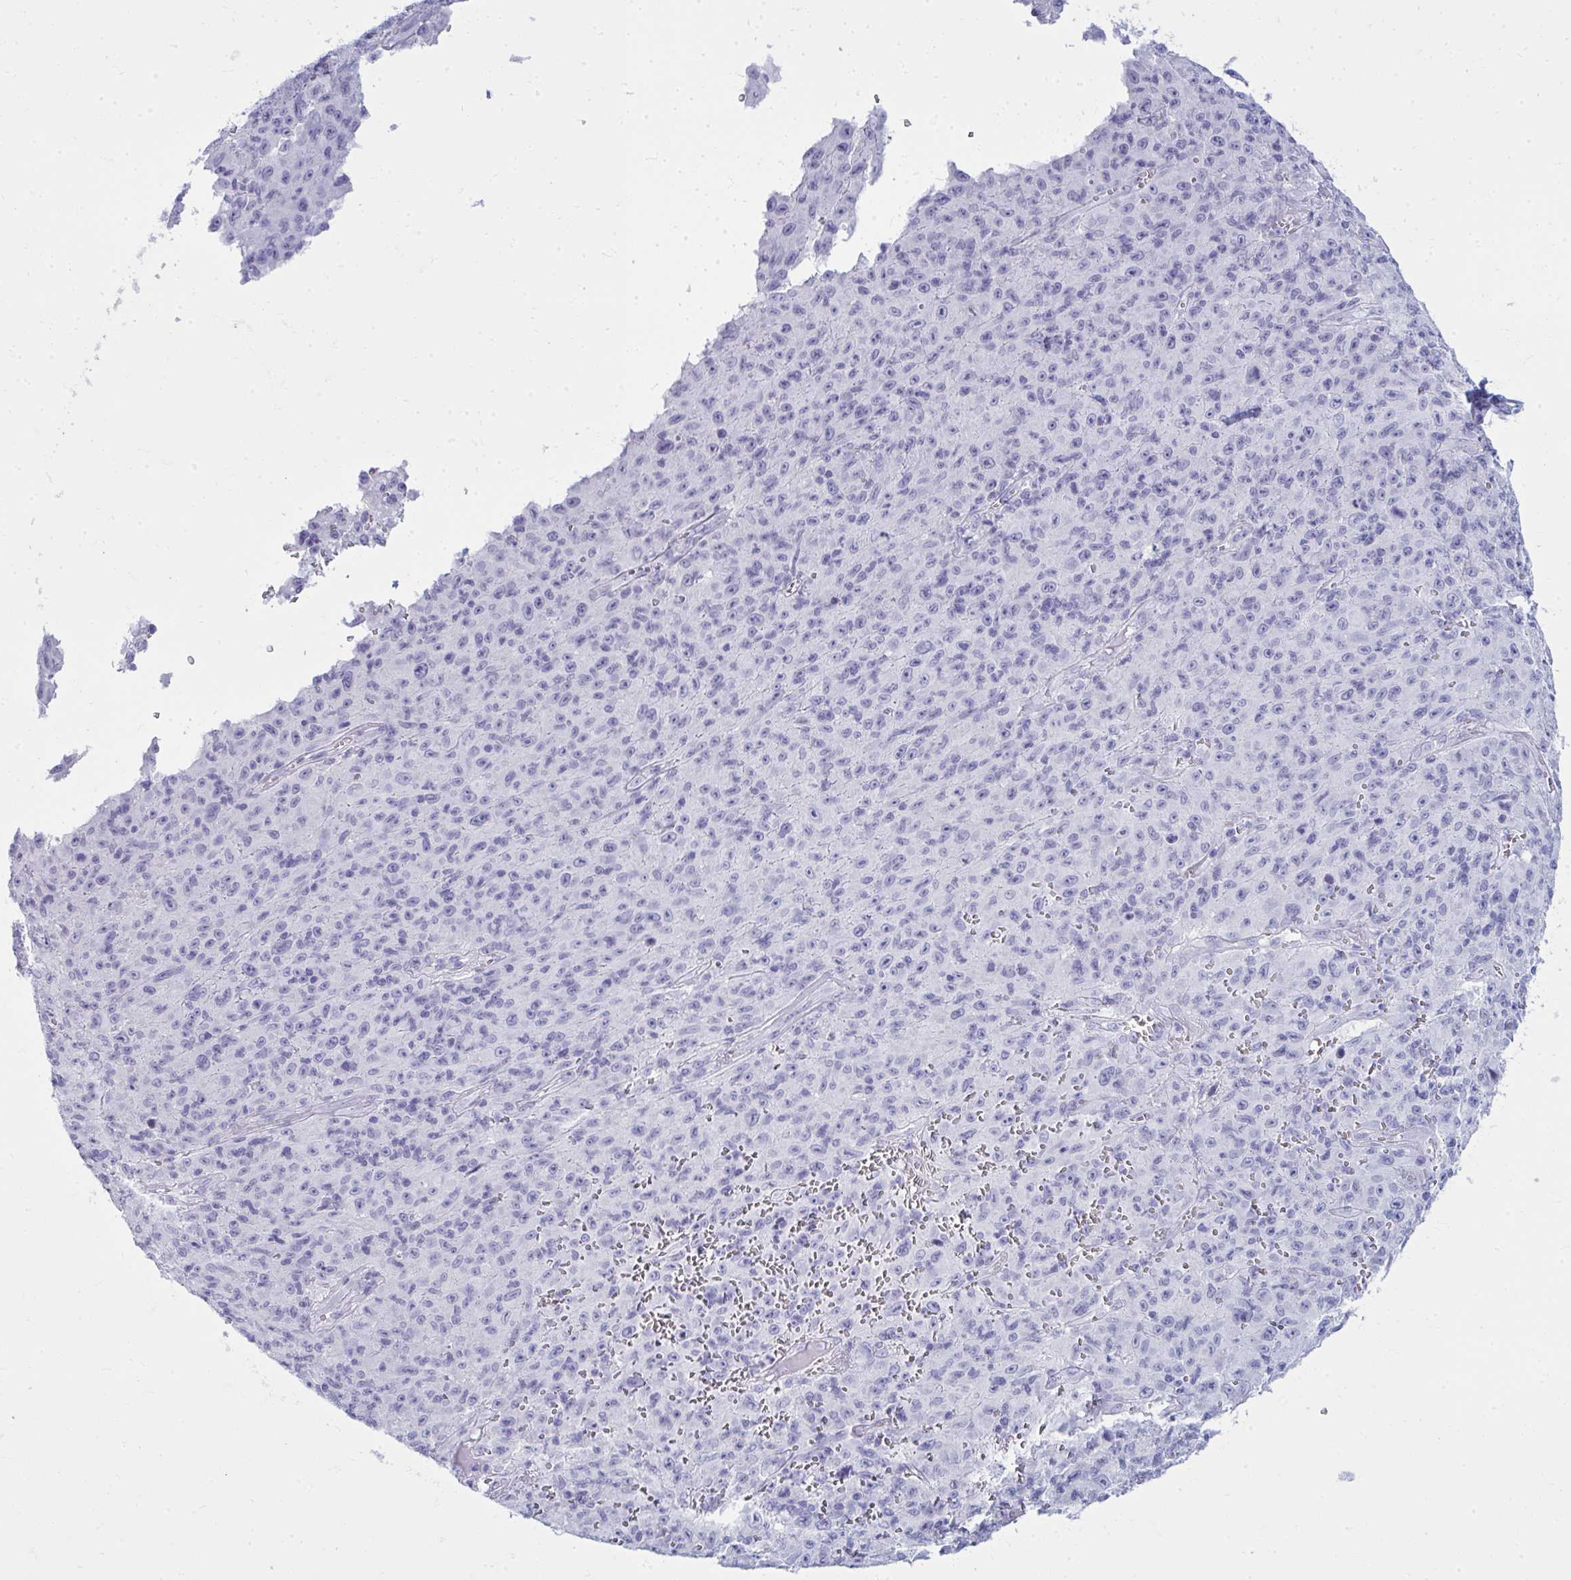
{"staining": {"intensity": "negative", "quantity": "none", "location": "none"}, "tissue": "melanoma", "cell_type": "Tumor cells", "image_type": "cancer", "snomed": [{"axis": "morphology", "description": "Malignant melanoma, NOS"}, {"axis": "topography", "description": "Skin"}], "caption": "An IHC histopathology image of malignant melanoma is shown. There is no staining in tumor cells of malignant melanoma.", "gene": "QDPR", "patient": {"sex": "male", "age": 46}}